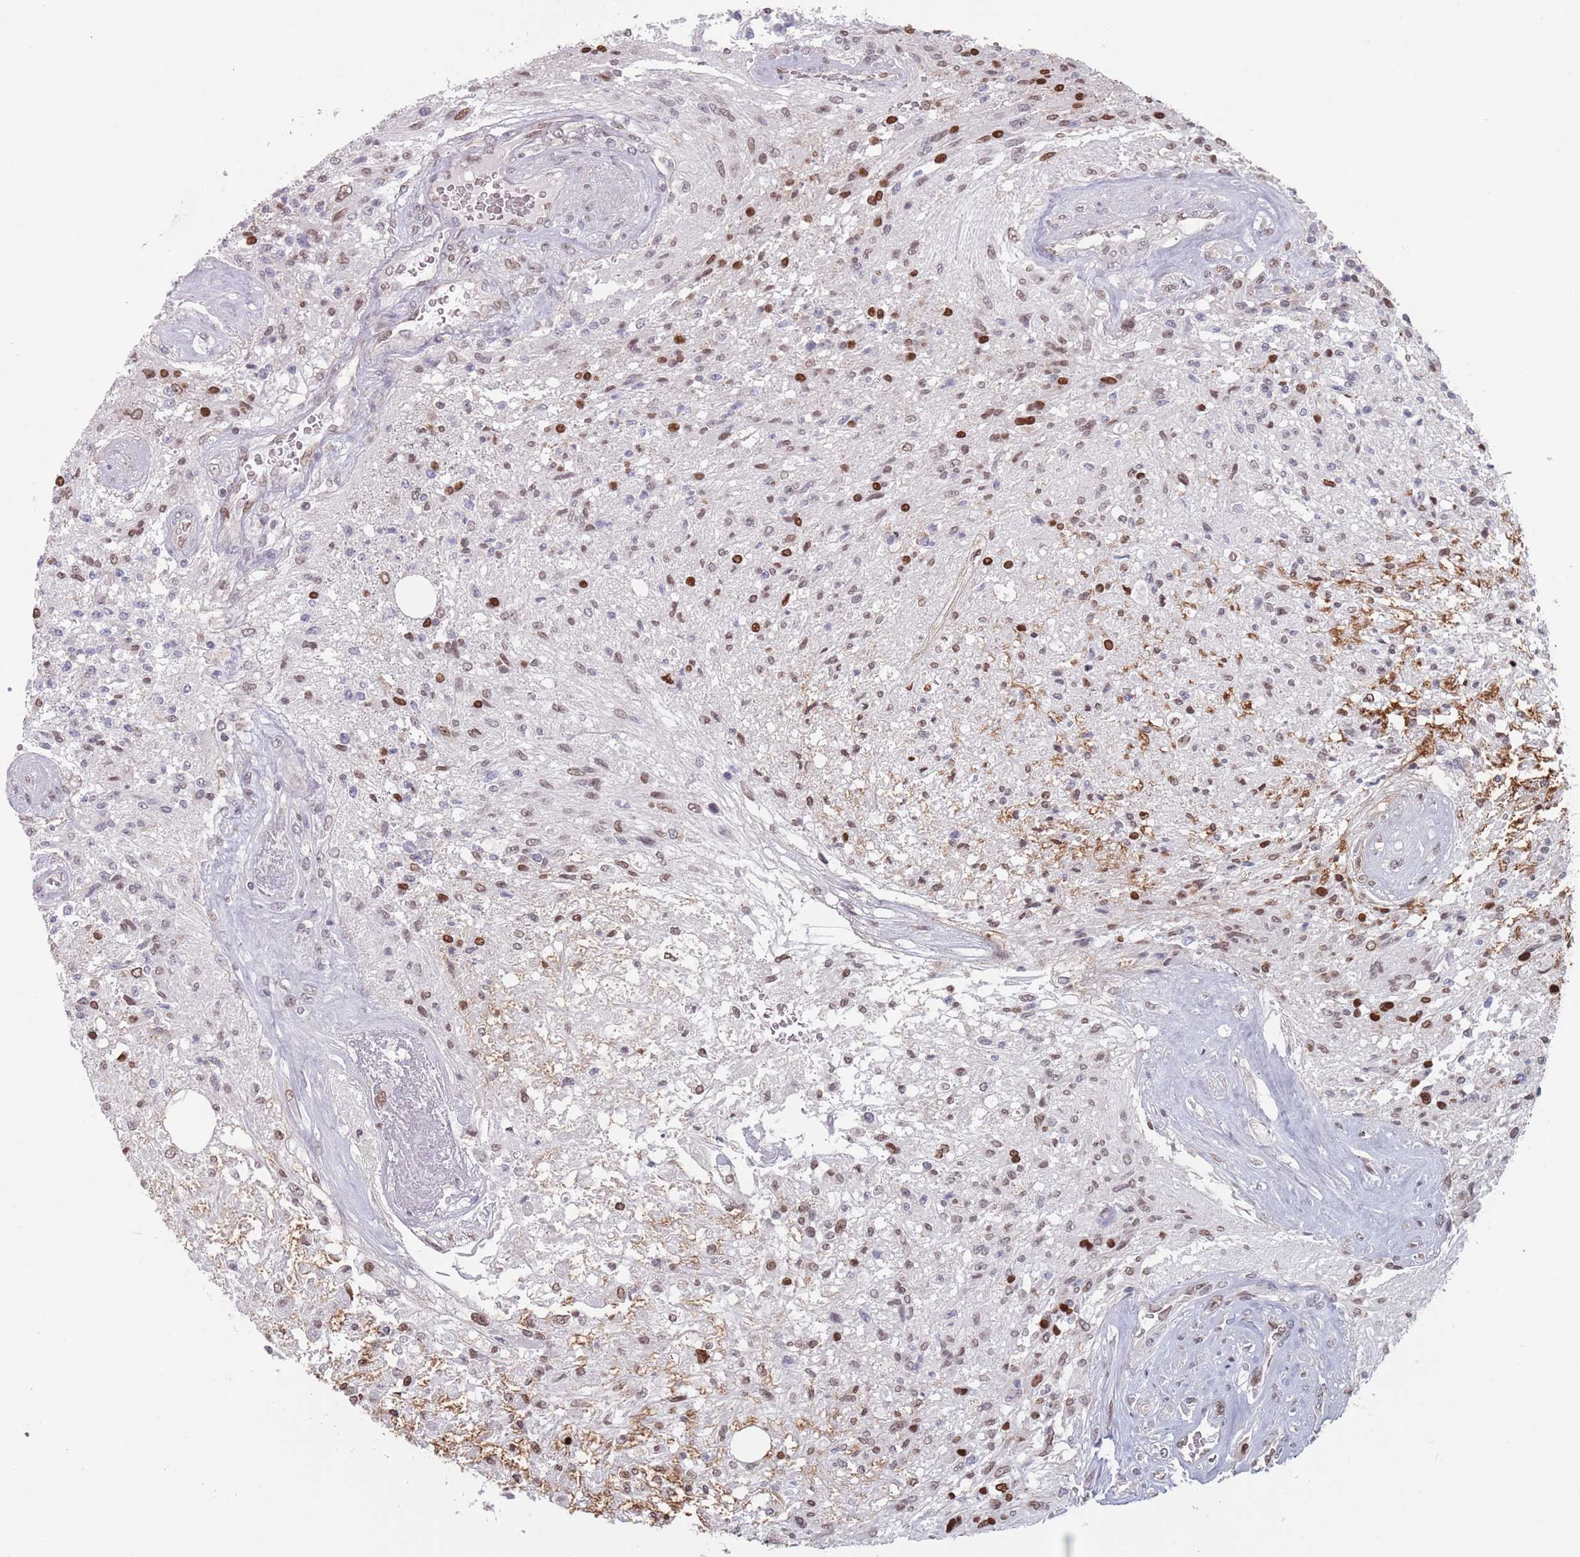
{"staining": {"intensity": "weak", "quantity": "25%-75%", "location": "nuclear"}, "tissue": "glioma", "cell_type": "Tumor cells", "image_type": "cancer", "snomed": [{"axis": "morphology", "description": "Glioma, malignant, High grade"}, {"axis": "topography", "description": "Brain"}], "caption": "Weak nuclear positivity for a protein is seen in about 25%-75% of tumor cells of glioma using immunohistochemistry.", "gene": "MFSD12", "patient": {"sex": "male", "age": 56}}